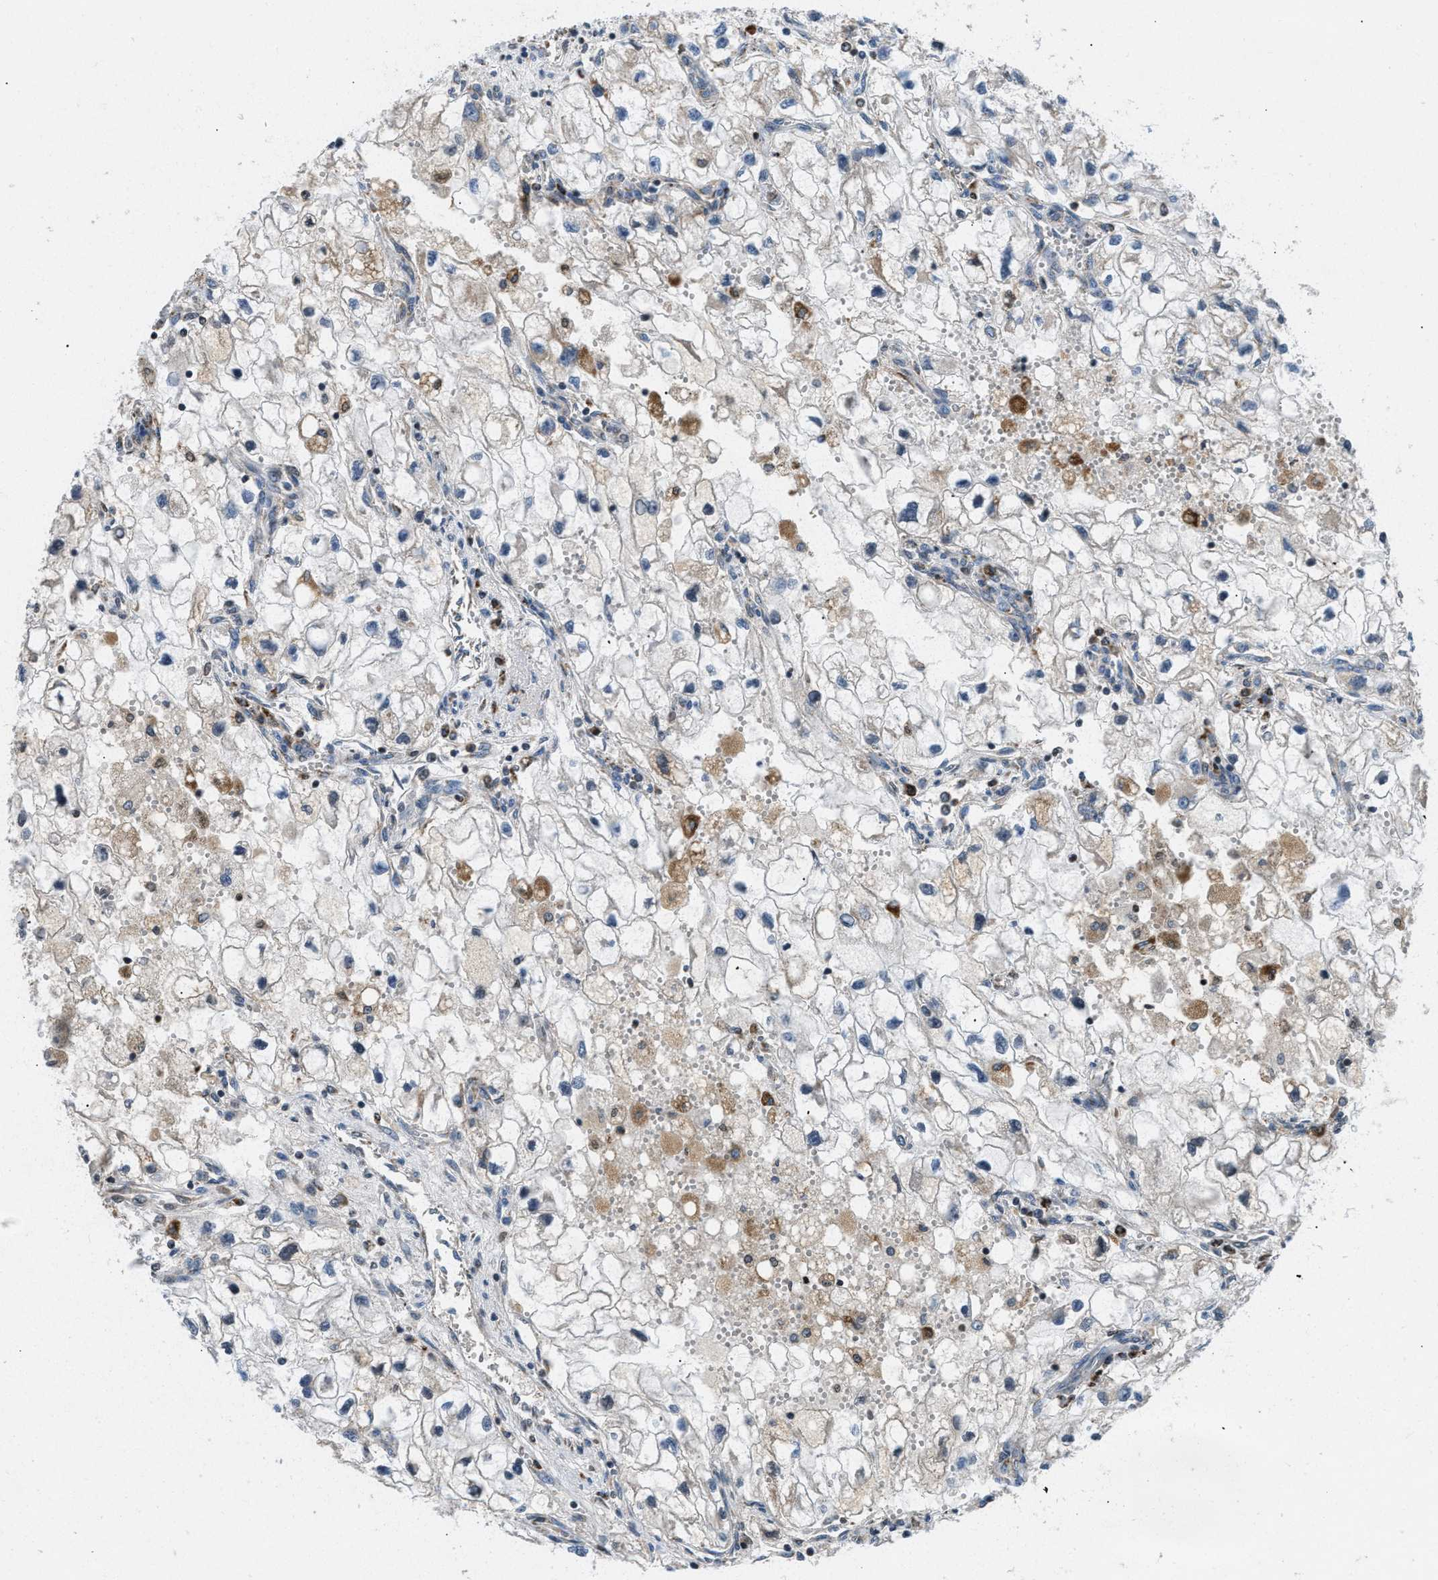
{"staining": {"intensity": "weak", "quantity": "<25%", "location": "cytoplasmic/membranous"}, "tissue": "renal cancer", "cell_type": "Tumor cells", "image_type": "cancer", "snomed": [{"axis": "morphology", "description": "Adenocarcinoma, NOS"}, {"axis": "topography", "description": "Kidney"}], "caption": "This is an immunohistochemistry image of renal cancer (adenocarcinoma). There is no expression in tumor cells.", "gene": "ACADVL", "patient": {"sex": "female", "age": 70}}